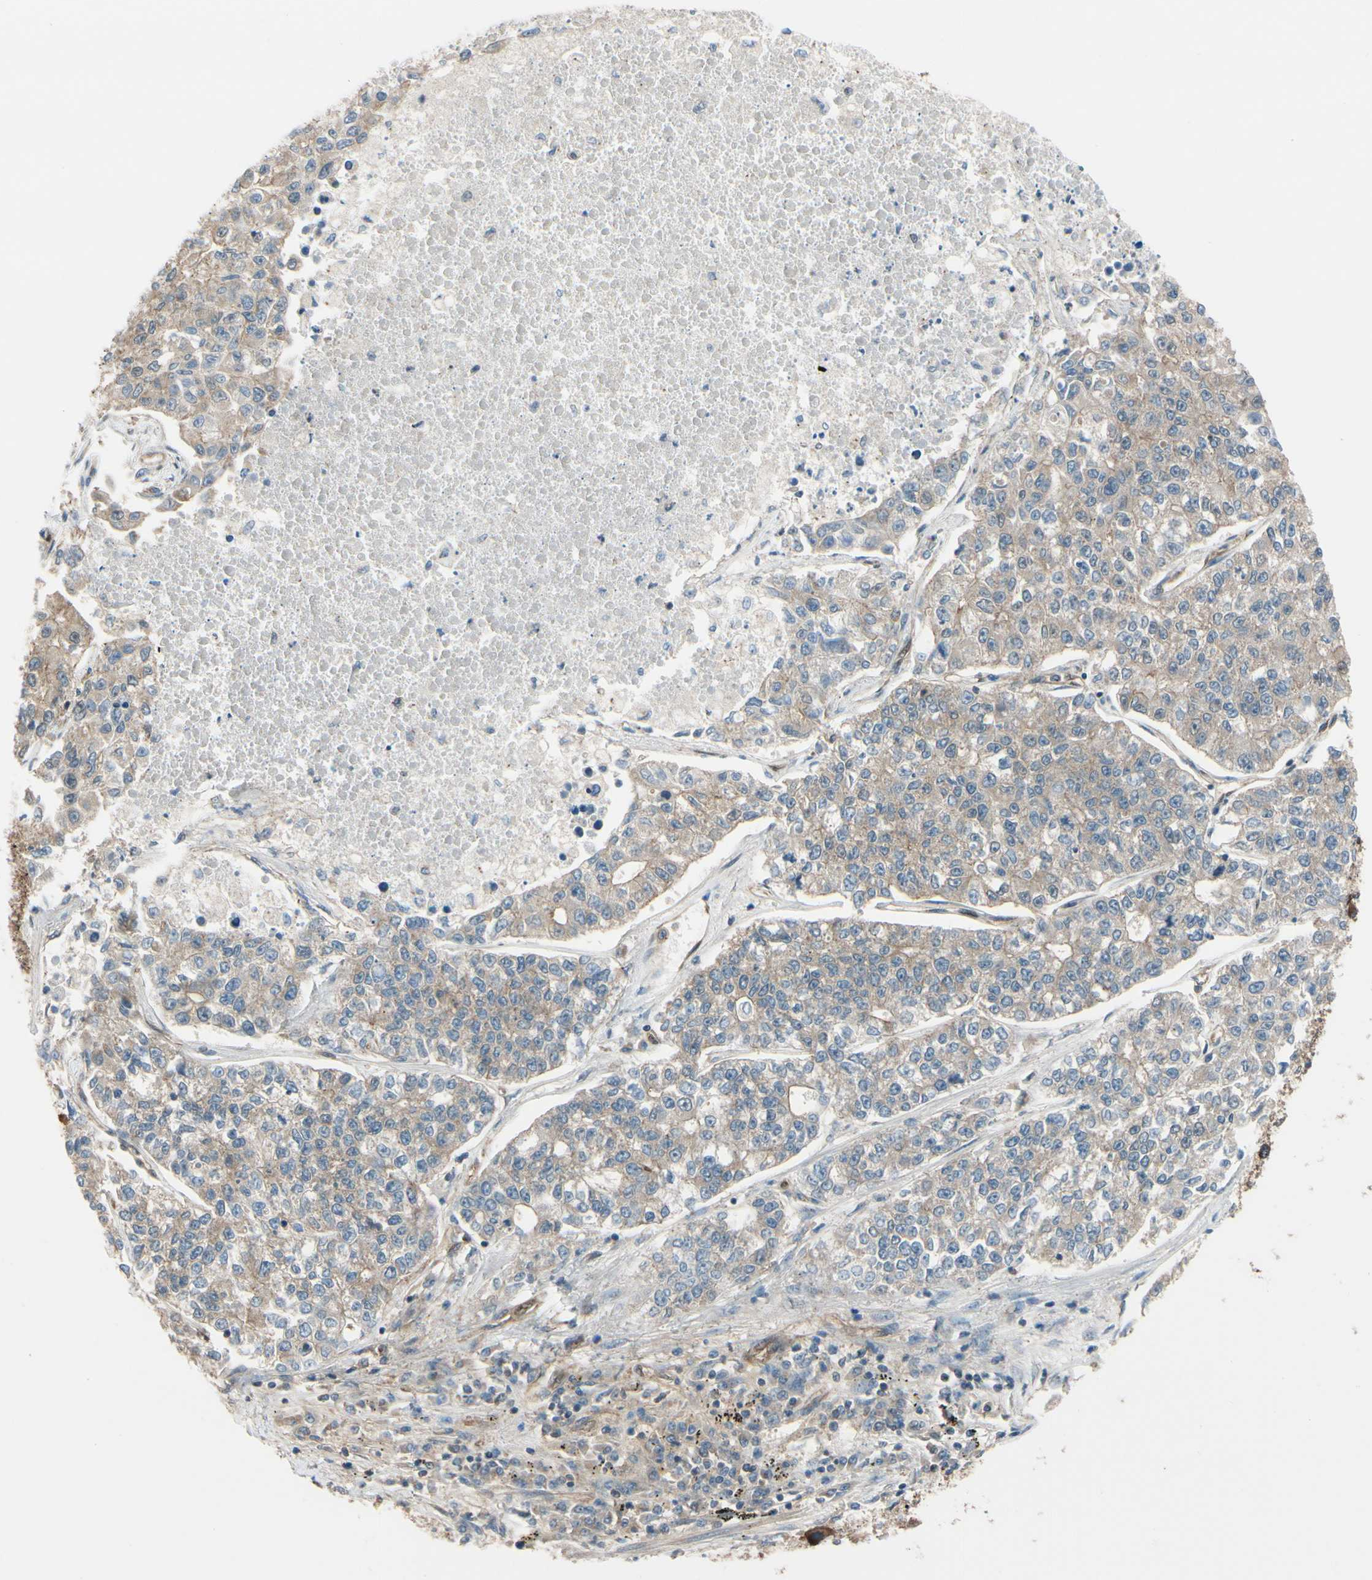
{"staining": {"intensity": "weak", "quantity": "25%-75%", "location": "cytoplasmic/membranous"}, "tissue": "lung cancer", "cell_type": "Tumor cells", "image_type": "cancer", "snomed": [{"axis": "morphology", "description": "Adenocarcinoma, NOS"}, {"axis": "topography", "description": "Lung"}], "caption": "DAB immunohistochemical staining of human lung cancer (adenocarcinoma) demonstrates weak cytoplasmic/membranous protein positivity in about 25%-75% of tumor cells.", "gene": "EPS15", "patient": {"sex": "male", "age": 49}}